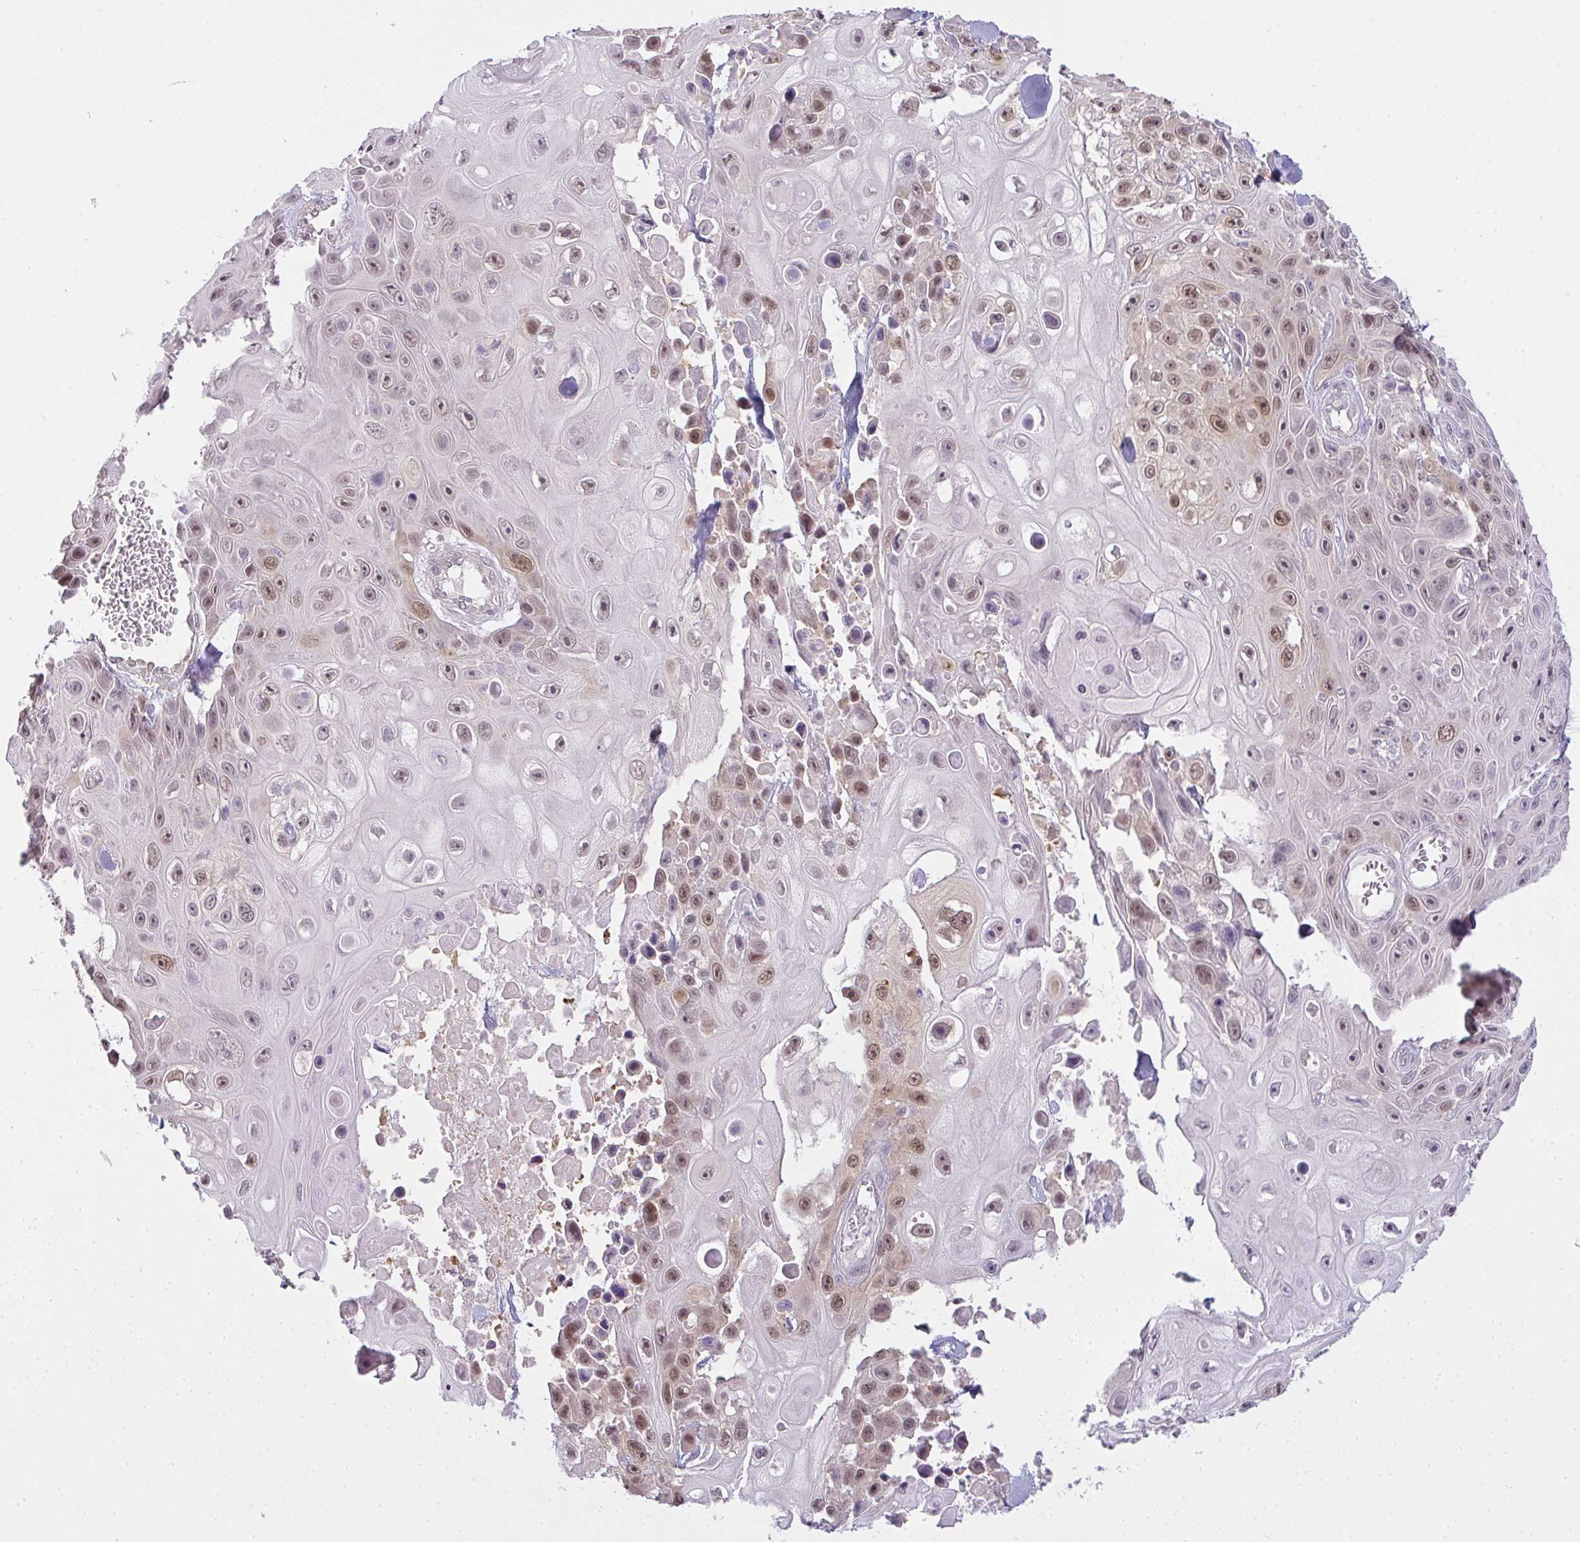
{"staining": {"intensity": "moderate", "quantity": "25%-75%", "location": "nuclear"}, "tissue": "skin cancer", "cell_type": "Tumor cells", "image_type": "cancer", "snomed": [{"axis": "morphology", "description": "Squamous cell carcinoma, NOS"}, {"axis": "topography", "description": "Skin"}], "caption": "Squamous cell carcinoma (skin) stained with a brown dye reveals moderate nuclear positive staining in about 25%-75% of tumor cells.", "gene": "CSE1L", "patient": {"sex": "male", "age": 82}}